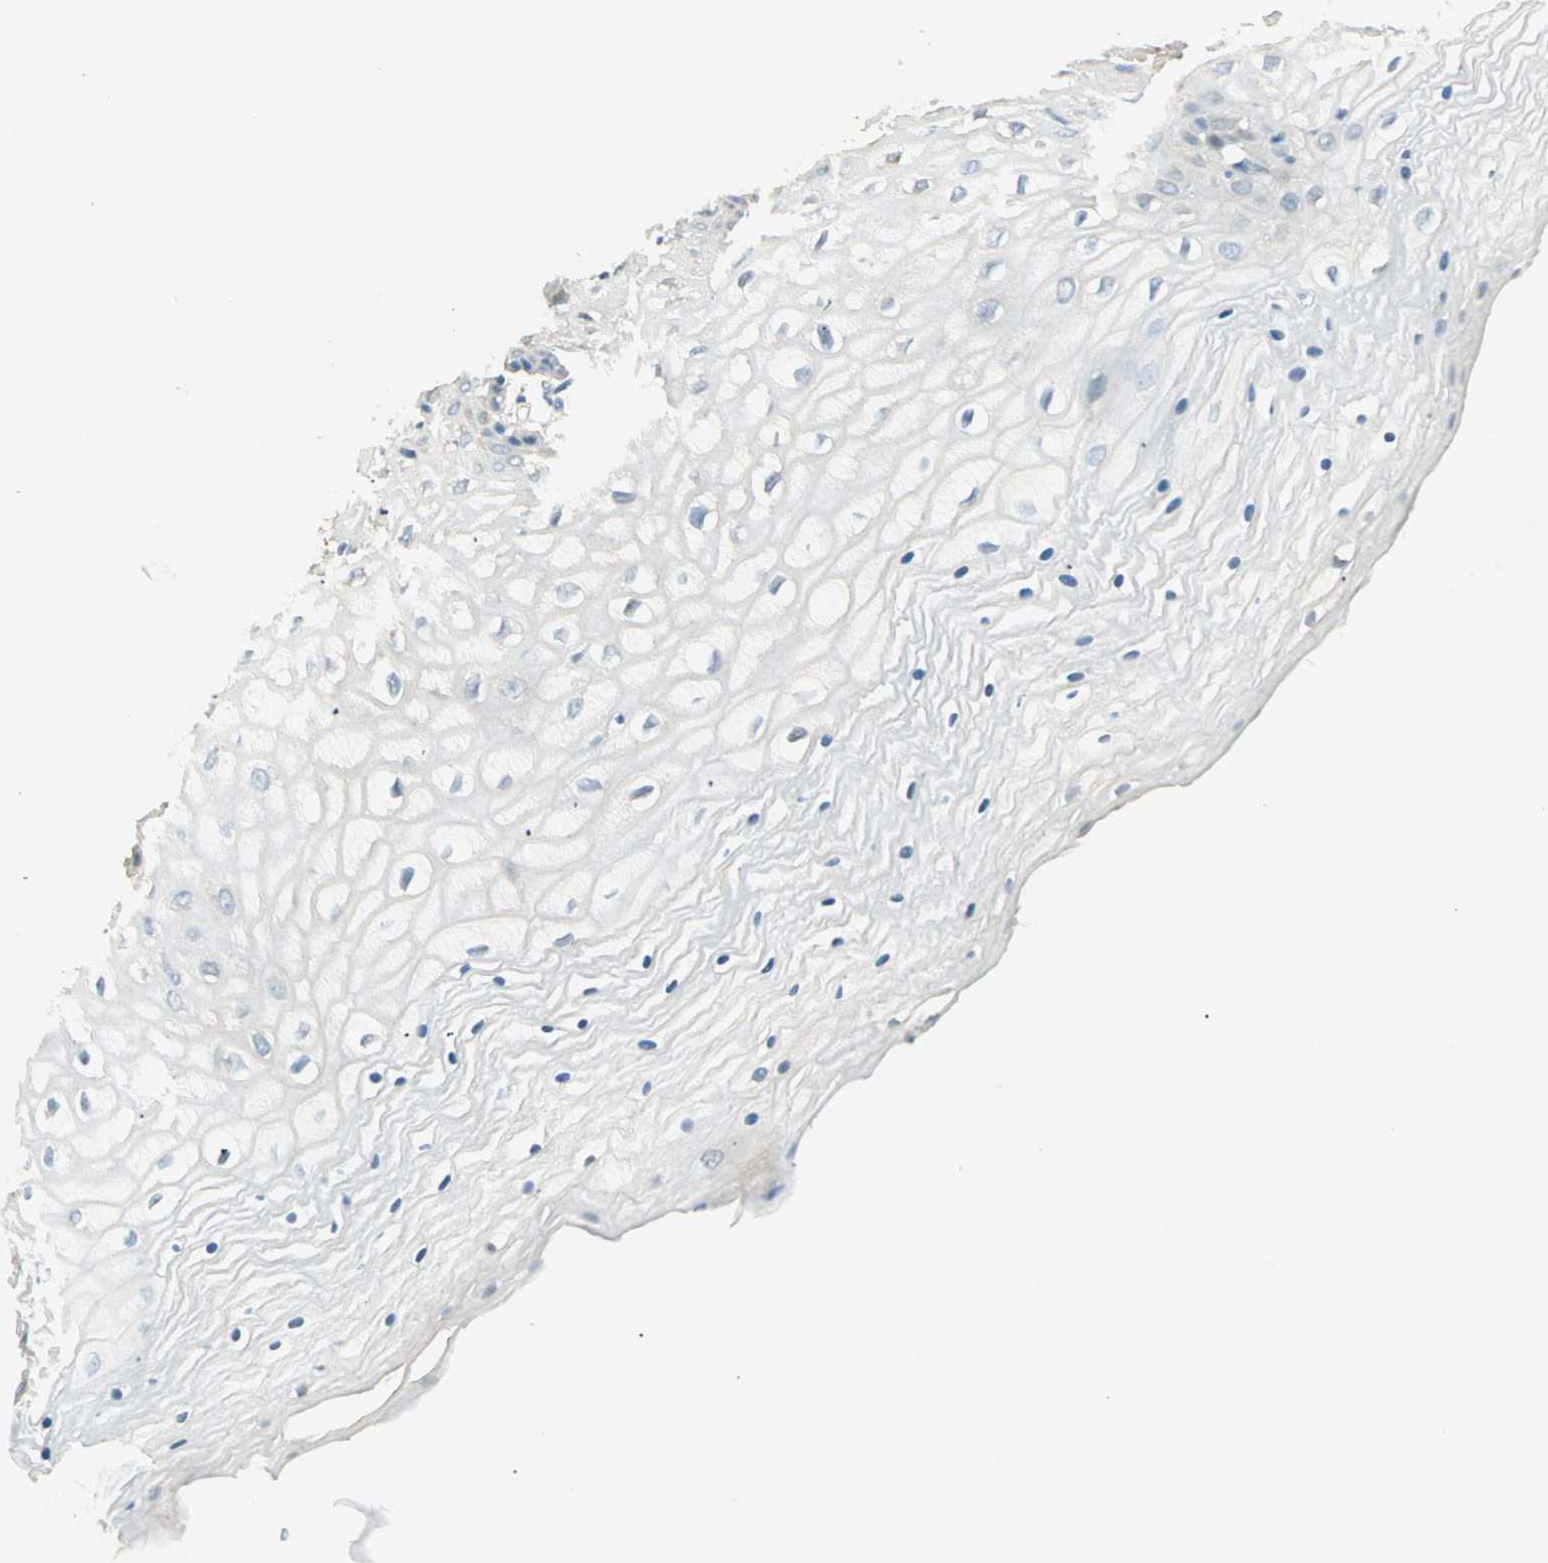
{"staining": {"intensity": "negative", "quantity": "none", "location": "none"}, "tissue": "vagina", "cell_type": "Squamous epithelial cells", "image_type": "normal", "snomed": [{"axis": "morphology", "description": "Normal tissue, NOS"}, {"axis": "topography", "description": "Vagina"}], "caption": "Protein analysis of benign vagina displays no significant positivity in squamous epithelial cells. The staining was performed using DAB to visualize the protein expression in brown, while the nuclei were stained in blue with hematoxylin (Magnification: 20x).", "gene": "S100A1", "patient": {"sex": "female", "age": 34}}